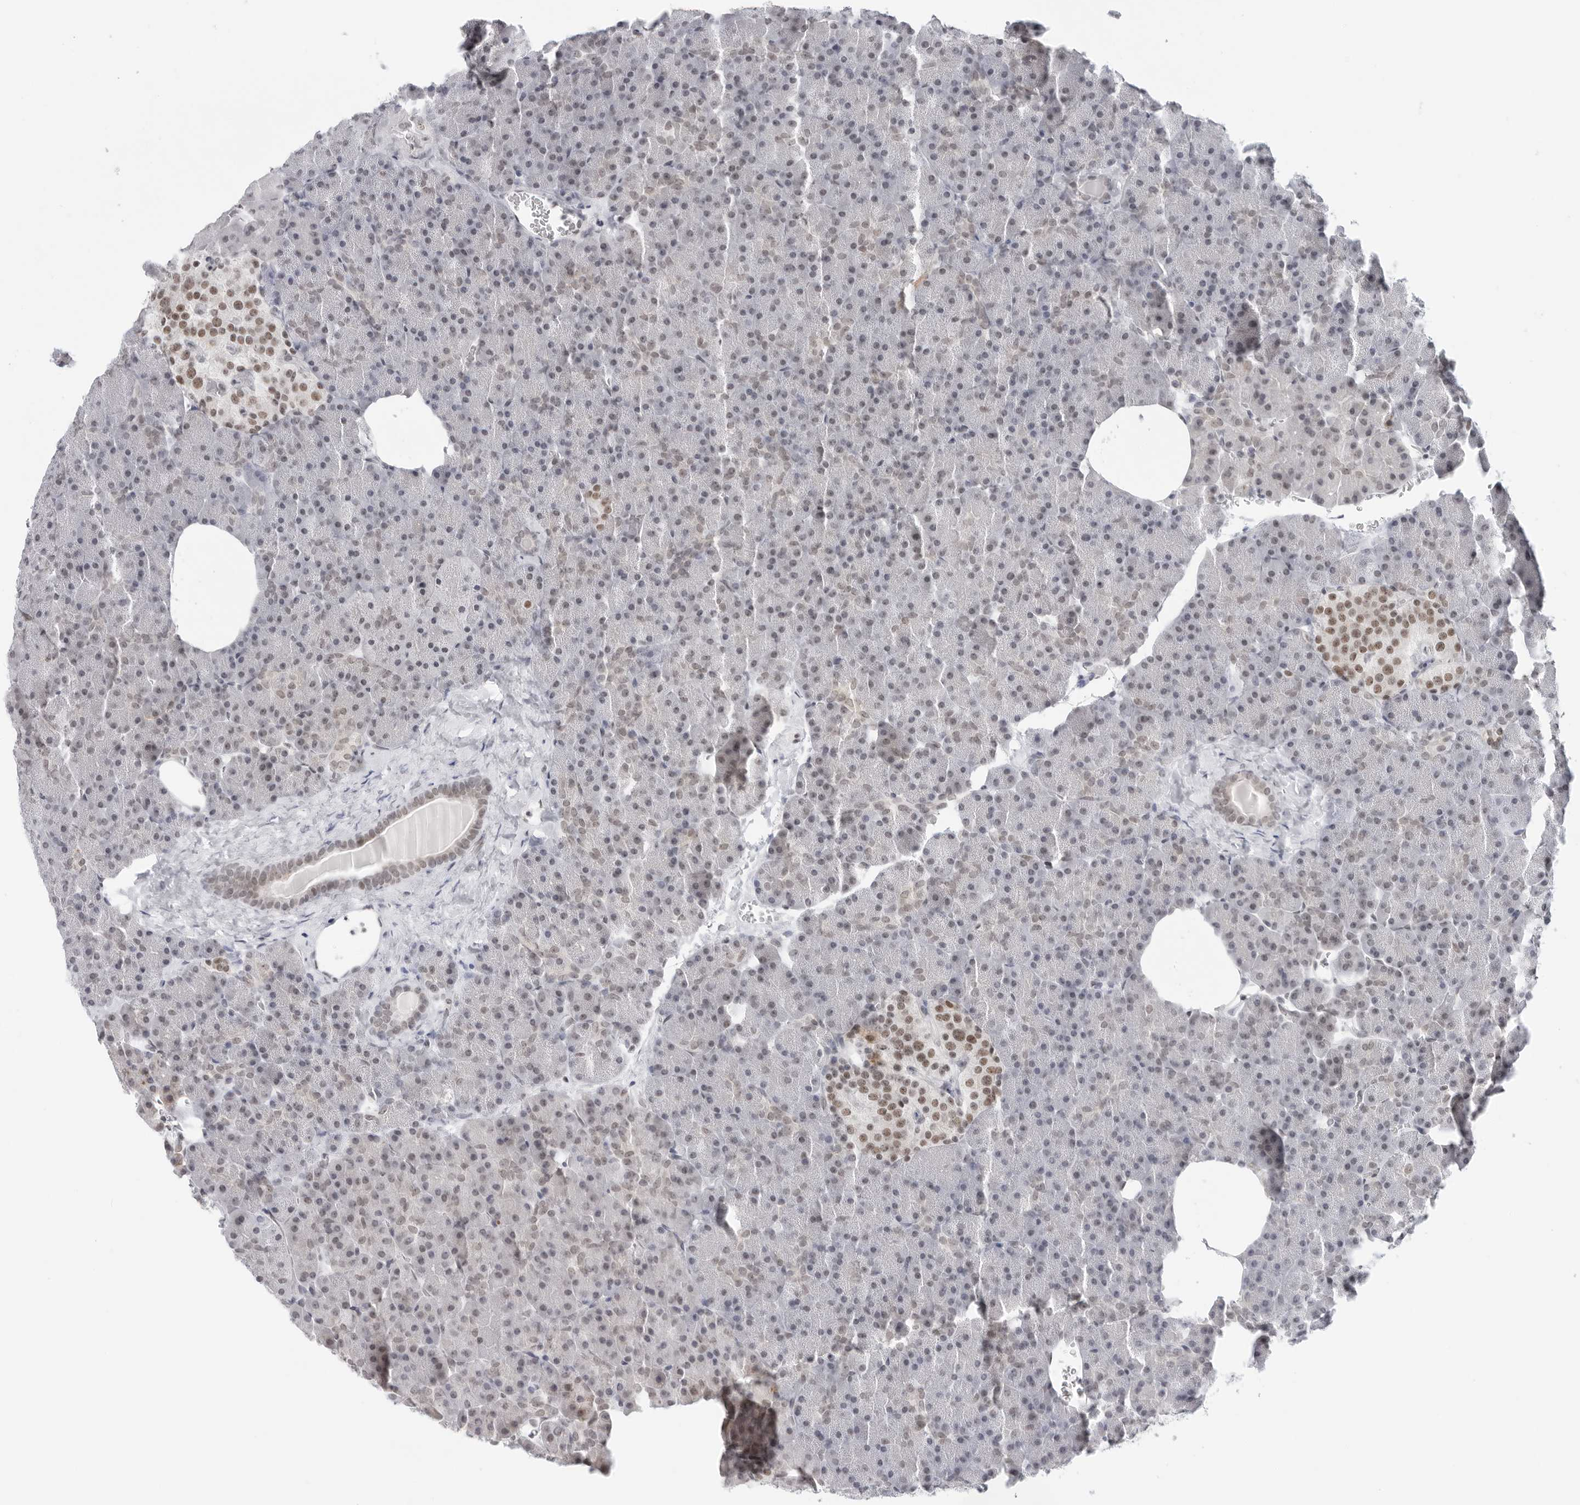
{"staining": {"intensity": "weak", "quantity": "<25%", "location": "nuclear"}, "tissue": "pancreas", "cell_type": "Exocrine glandular cells", "image_type": "normal", "snomed": [{"axis": "morphology", "description": "Normal tissue, NOS"}, {"axis": "morphology", "description": "Carcinoid, malignant, NOS"}, {"axis": "topography", "description": "Pancreas"}], "caption": "DAB (3,3'-diaminobenzidine) immunohistochemical staining of unremarkable pancreas reveals no significant positivity in exocrine glandular cells. Brightfield microscopy of immunohistochemistry (IHC) stained with DAB (3,3'-diaminobenzidine) (brown) and hematoxylin (blue), captured at high magnification.", "gene": "FOXK2", "patient": {"sex": "female", "age": 35}}